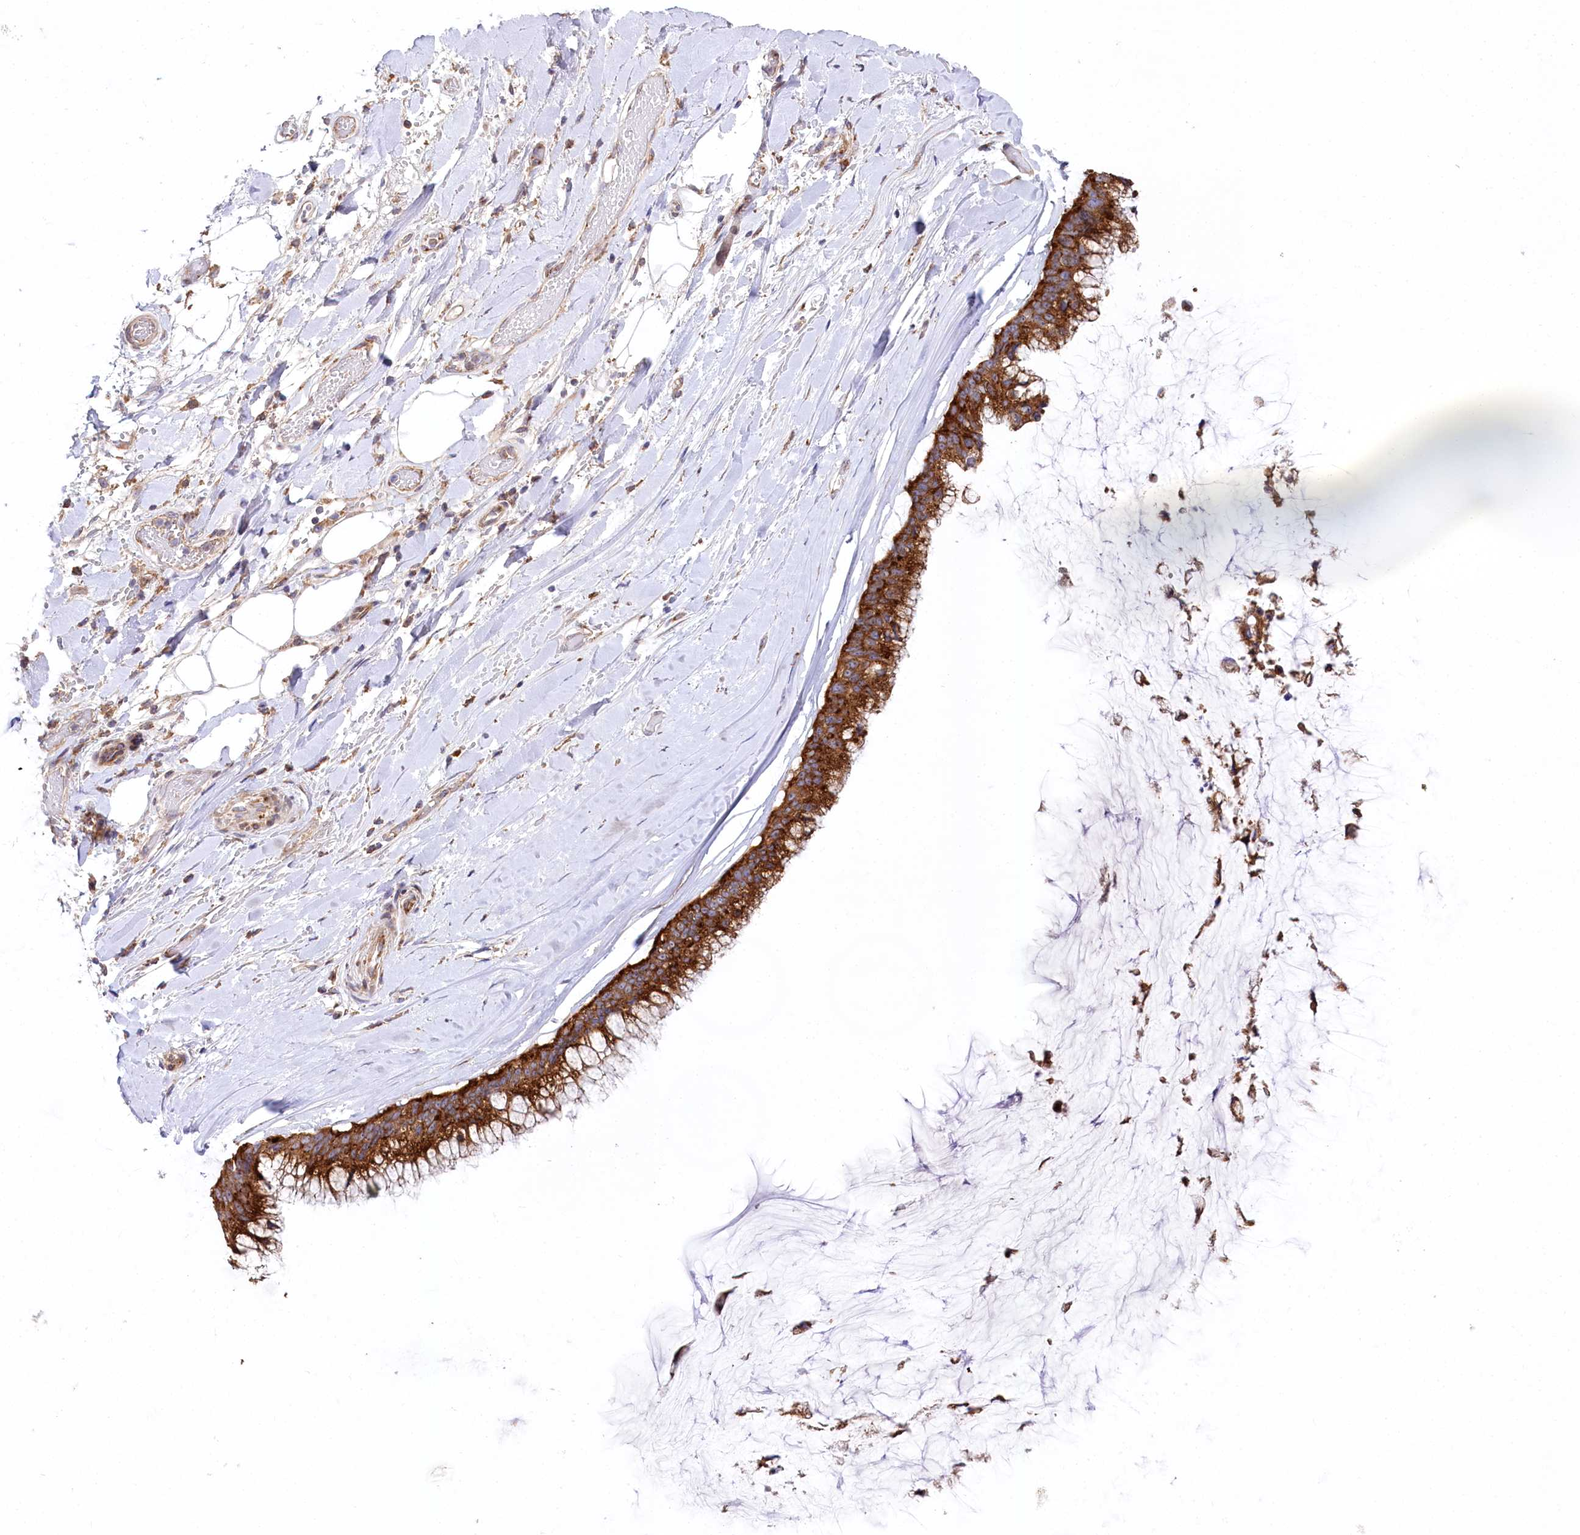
{"staining": {"intensity": "strong", "quantity": ">75%", "location": "cytoplasmic/membranous"}, "tissue": "ovarian cancer", "cell_type": "Tumor cells", "image_type": "cancer", "snomed": [{"axis": "morphology", "description": "Cystadenocarcinoma, mucinous, NOS"}, {"axis": "topography", "description": "Ovary"}], "caption": "Tumor cells demonstrate high levels of strong cytoplasmic/membranous positivity in about >75% of cells in ovarian cancer (mucinous cystadenocarcinoma).", "gene": "STX6", "patient": {"sex": "female", "age": 39}}